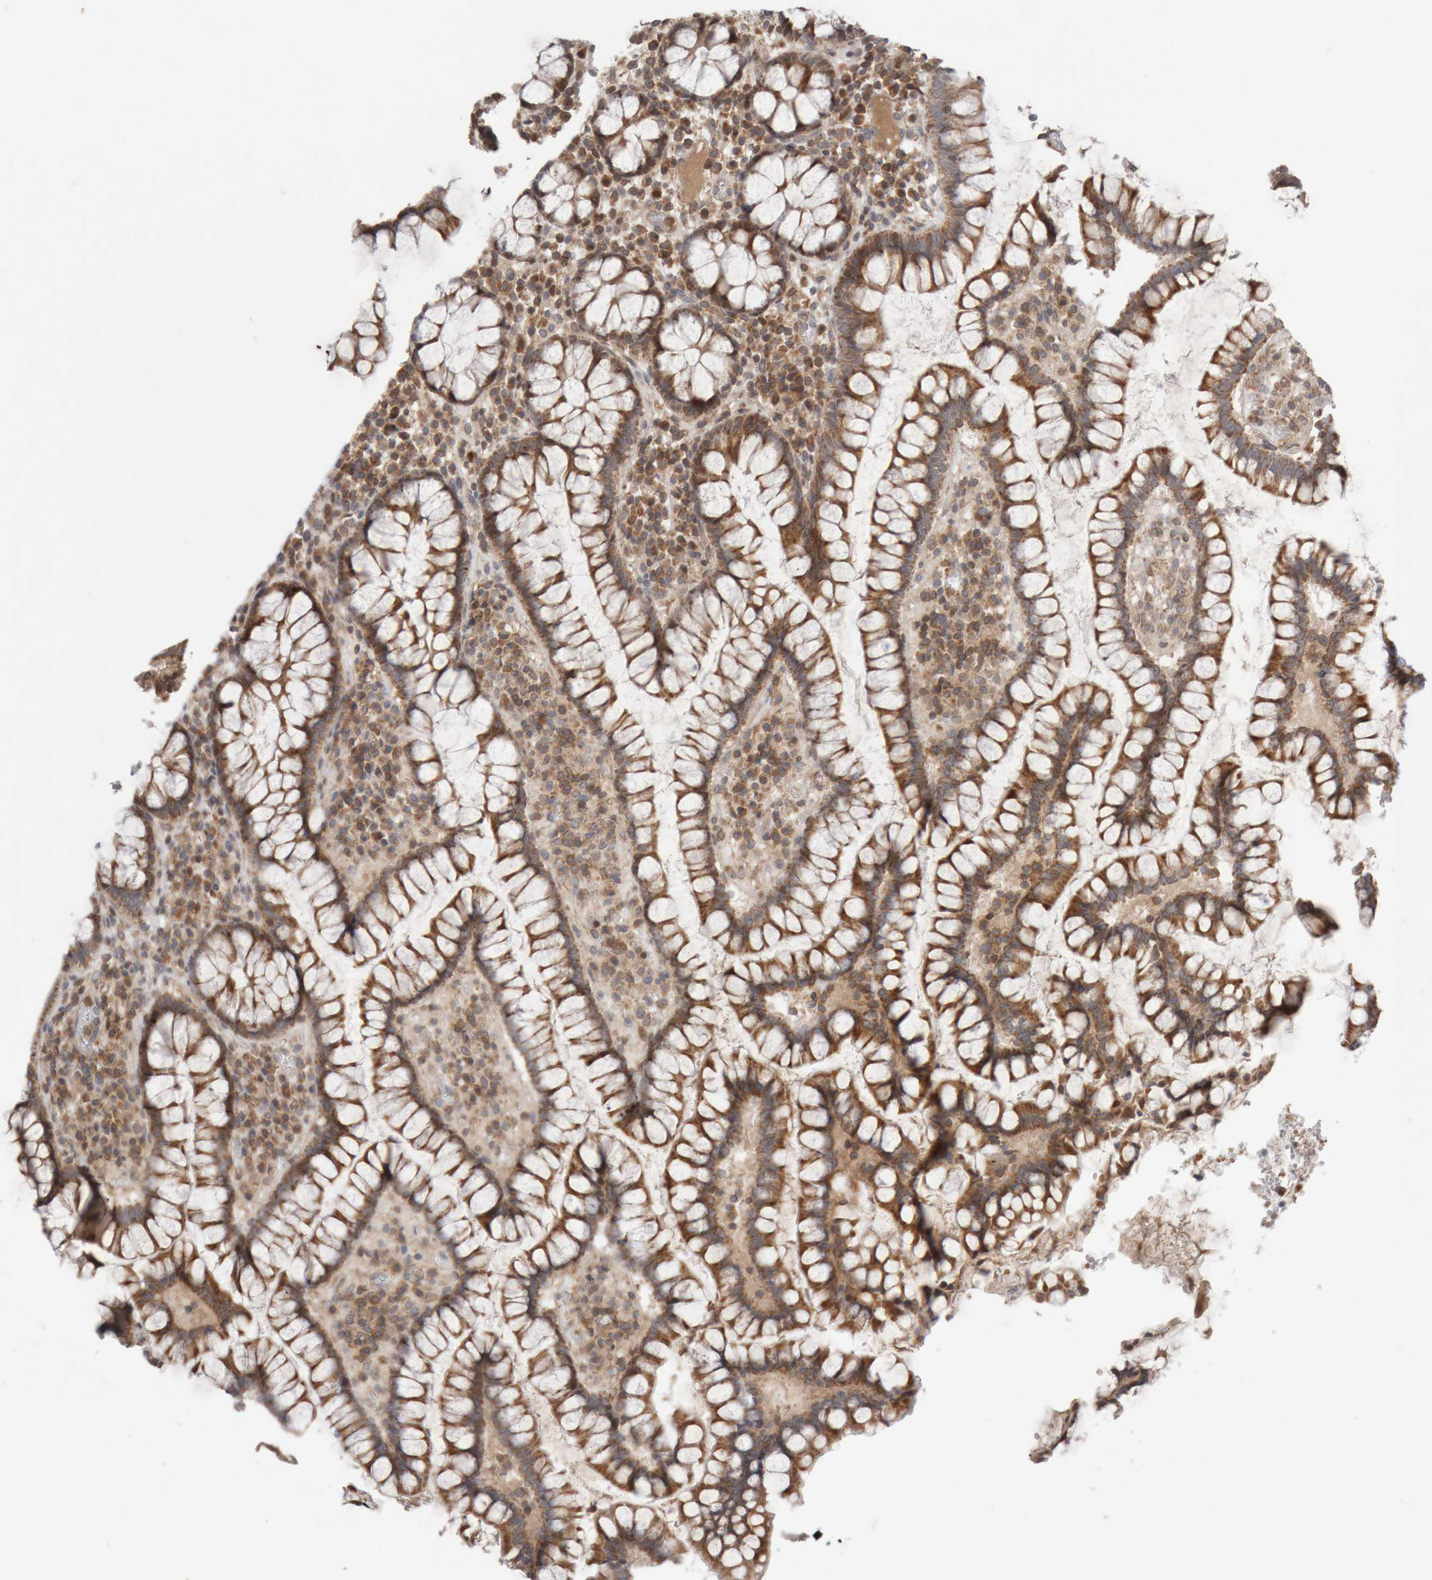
{"staining": {"intensity": "weak", "quantity": ">75%", "location": "cytoplasmic/membranous"}, "tissue": "colon", "cell_type": "Endothelial cells", "image_type": "normal", "snomed": [{"axis": "morphology", "description": "Normal tissue, NOS"}, {"axis": "topography", "description": "Colon"}], "caption": "Endothelial cells demonstrate low levels of weak cytoplasmic/membranous staining in about >75% of cells in normal colon.", "gene": "KIF21B", "patient": {"sex": "female", "age": 79}}